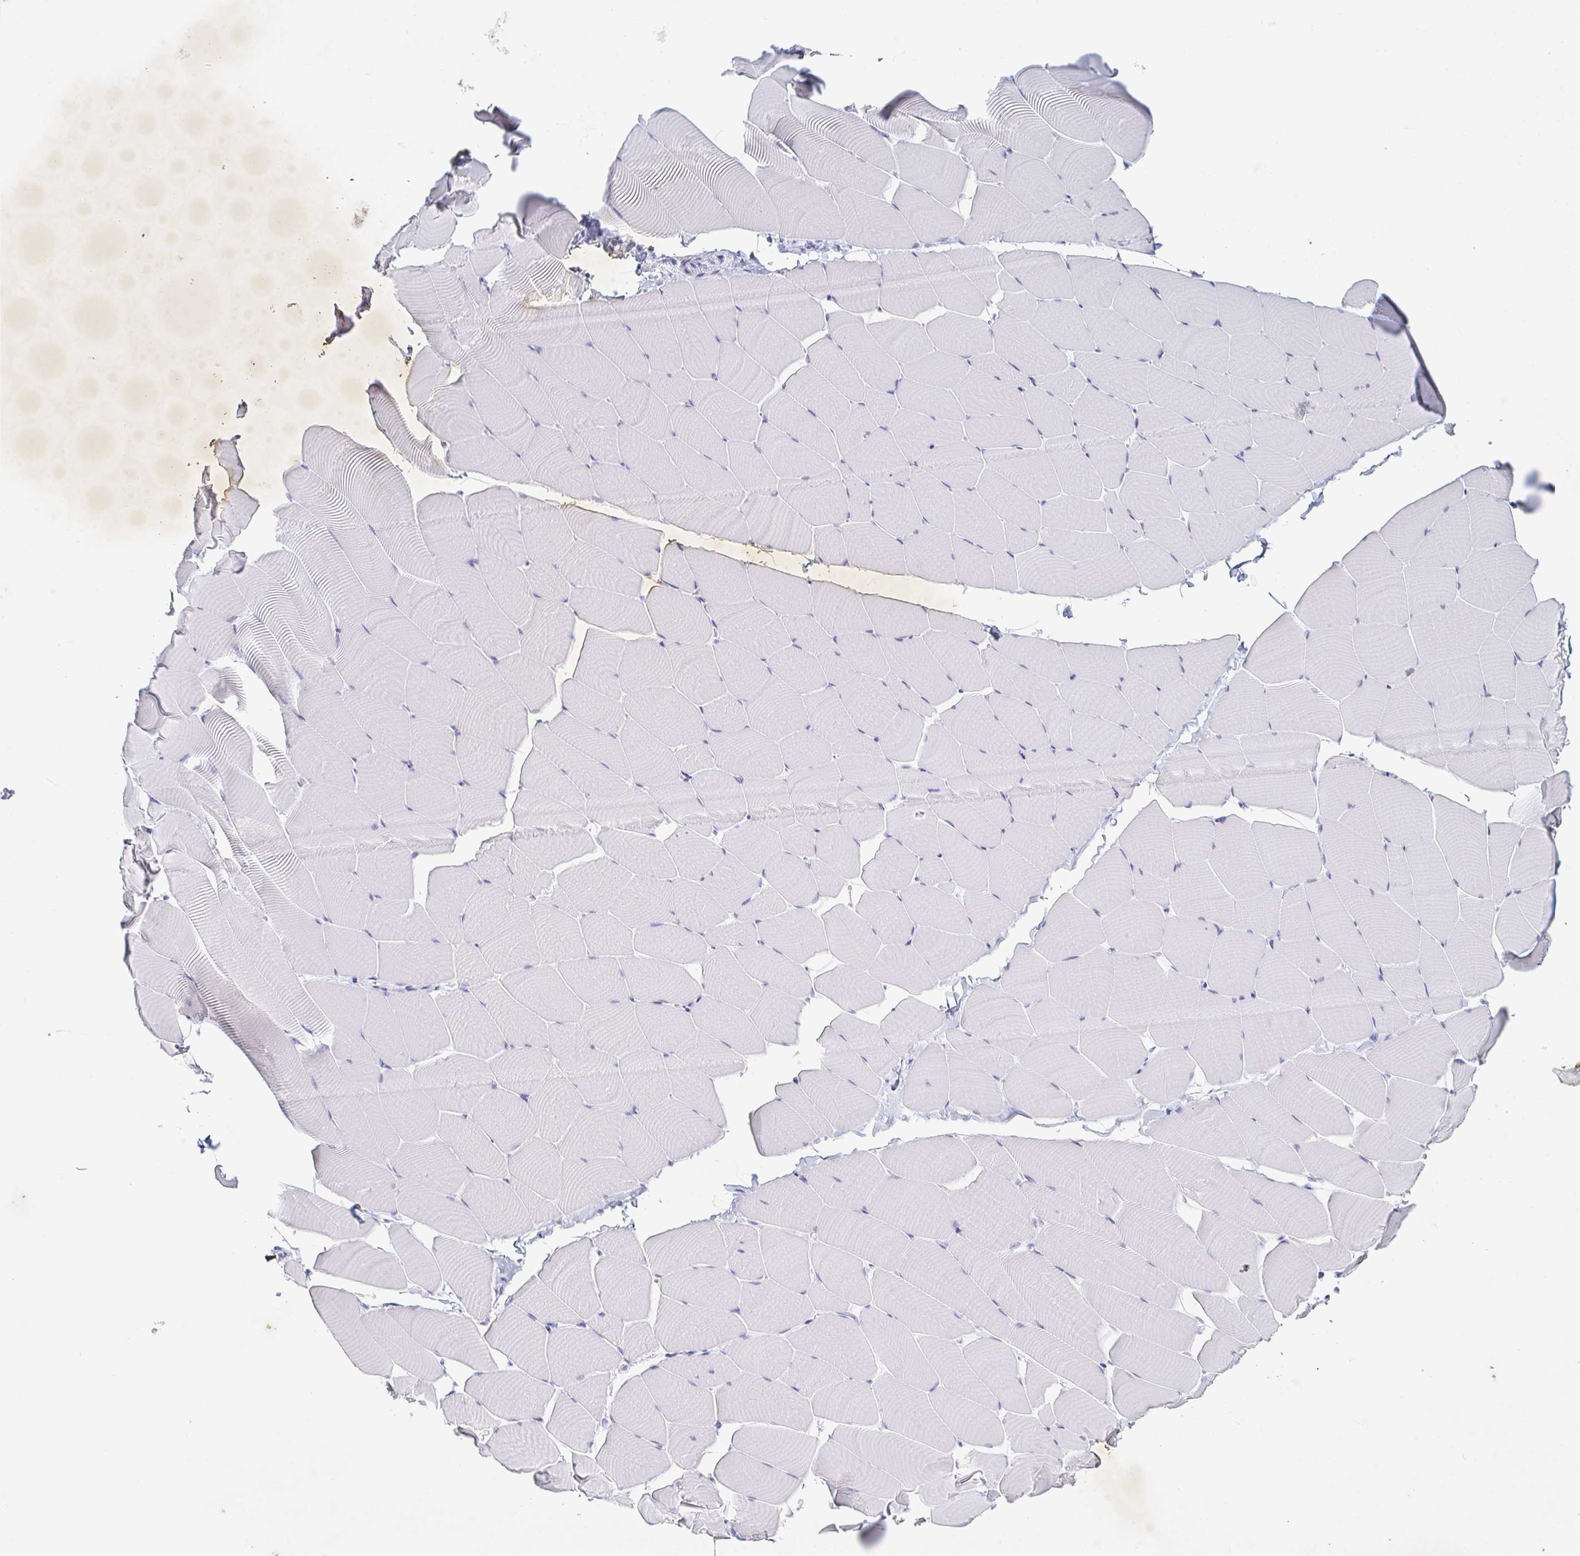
{"staining": {"intensity": "negative", "quantity": "none", "location": "none"}, "tissue": "skeletal muscle", "cell_type": "Myocytes", "image_type": "normal", "snomed": [{"axis": "morphology", "description": "Normal tissue, NOS"}, {"axis": "topography", "description": "Skeletal muscle"}], "caption": "Immunohistochemistry histopathology image of normal human skeletal muscle stained for a protein (brown), which reveals no positivity in myocytes.", "gene": "ZG16B", "patient": {"sex": "male", "age": 25}}